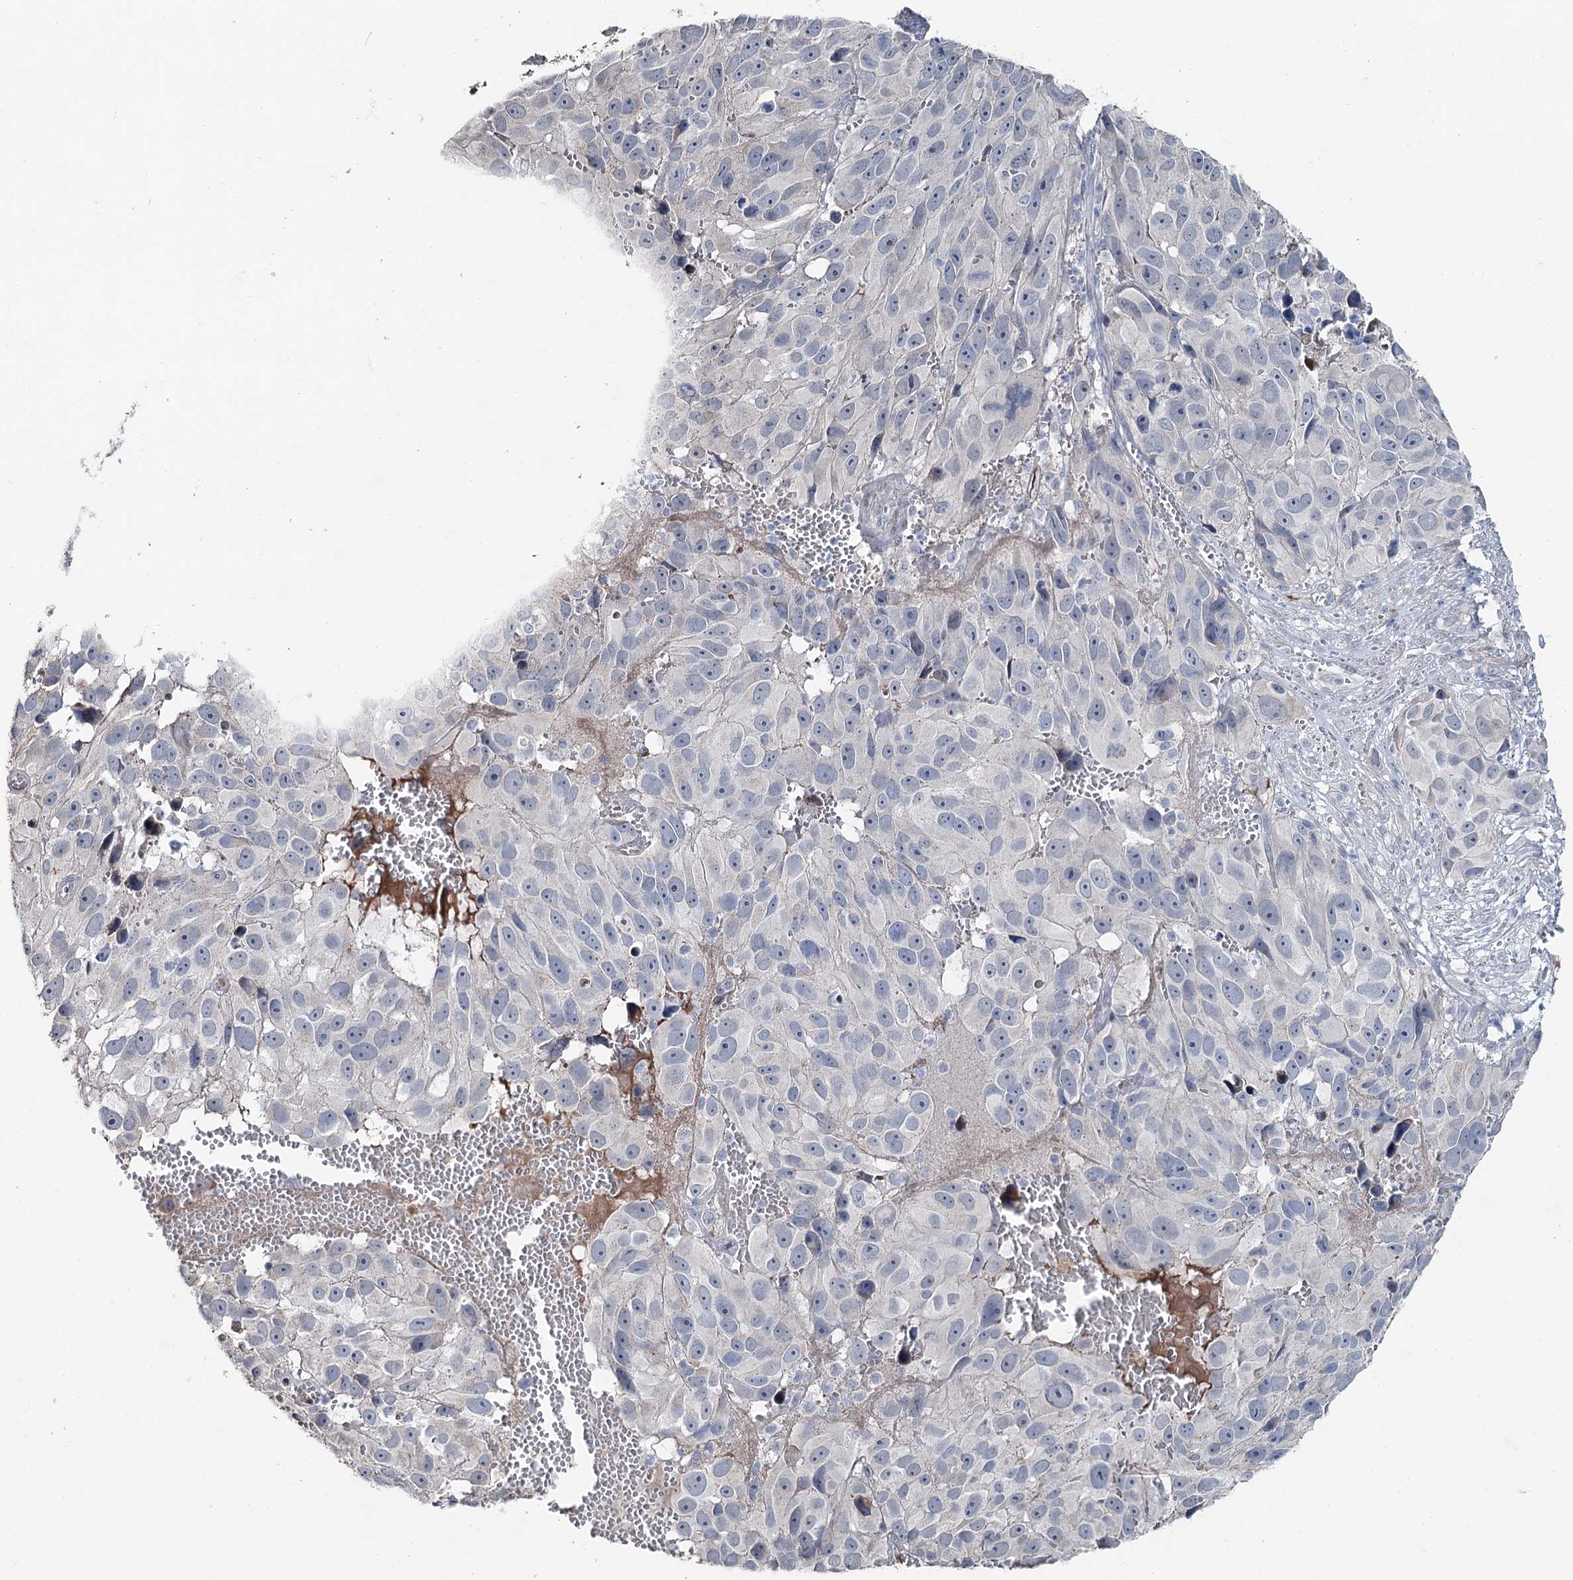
{"staining": {"intensity": "negative", "quantity": "none", "location": "none"}, "tissue": "melanoma", "cell_type": "Tumor cells", "image_type": "cancer", "snomed": [{"axis": "morphology", "description": "Malignant melanoma, NOS"}, {"axis": "topography", "description": "Skin"}], "caption": "This is an immunohistochemistry micrograph of melanoma. There is no staining in tumor cells.", "gene": "FAM120B", "patient": {"sex": "male", "age": 84}}